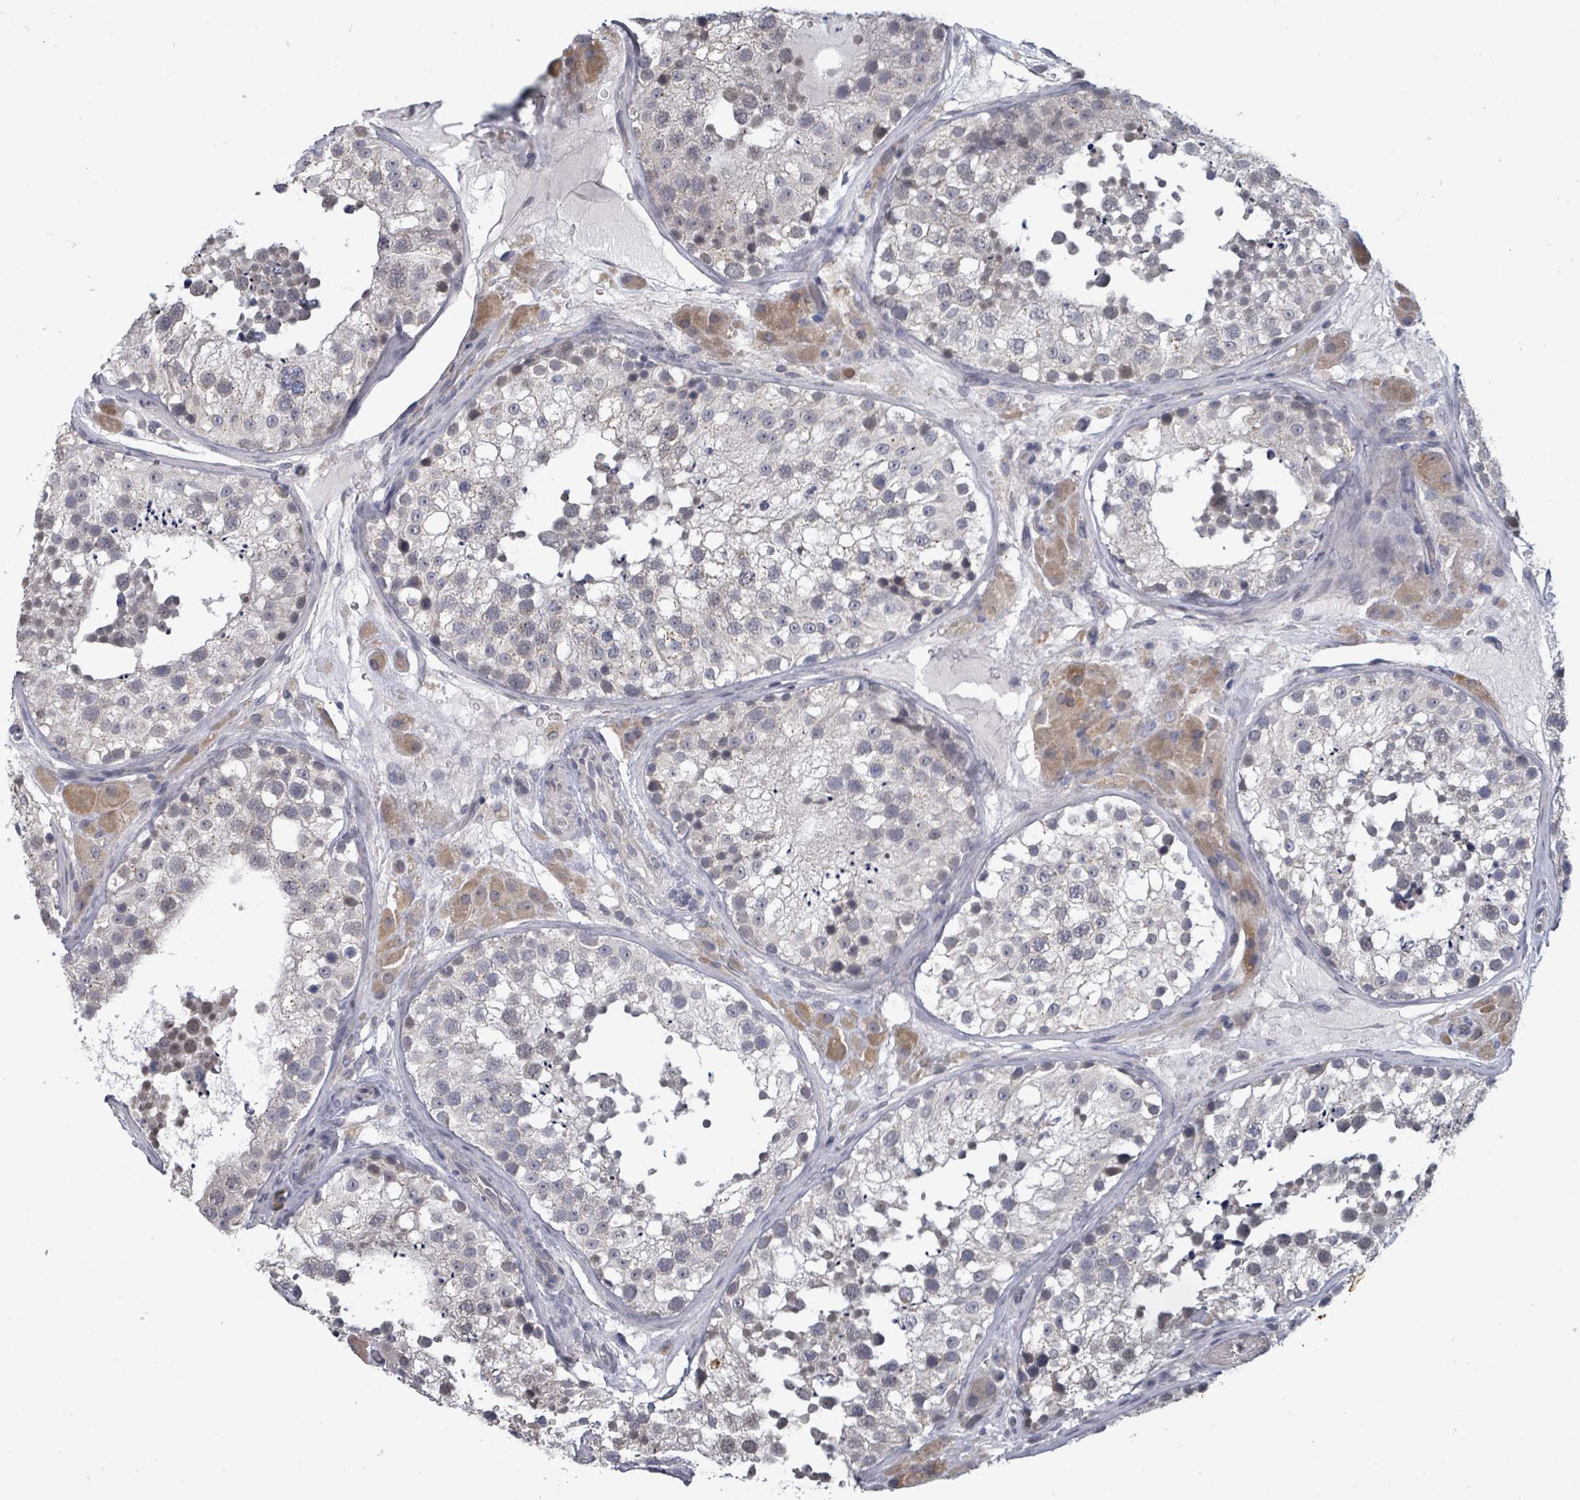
{"staining": {"intensity": "weak", "quantity": "25%-75%", "location": "cytoplasmic/membranous,nuclear"}, "tissue": "testis", "cell_type": "Cells in seminiferous ducts", "image_type": "normal", "snomed": [{"axis": "morphology", "description": "Normal tissue, NOS"}, {"axis": "topography", "description": "Testis"}], "caption": "This image exhibits IHC staining of normal human testis, with low weak cytoplasmic/membranous,nuclear positivity in approximately 25%-75% of cells in seminiferous ducts.", "gene": "ASB12", "patient": {"sex": "male", "age": 26}}